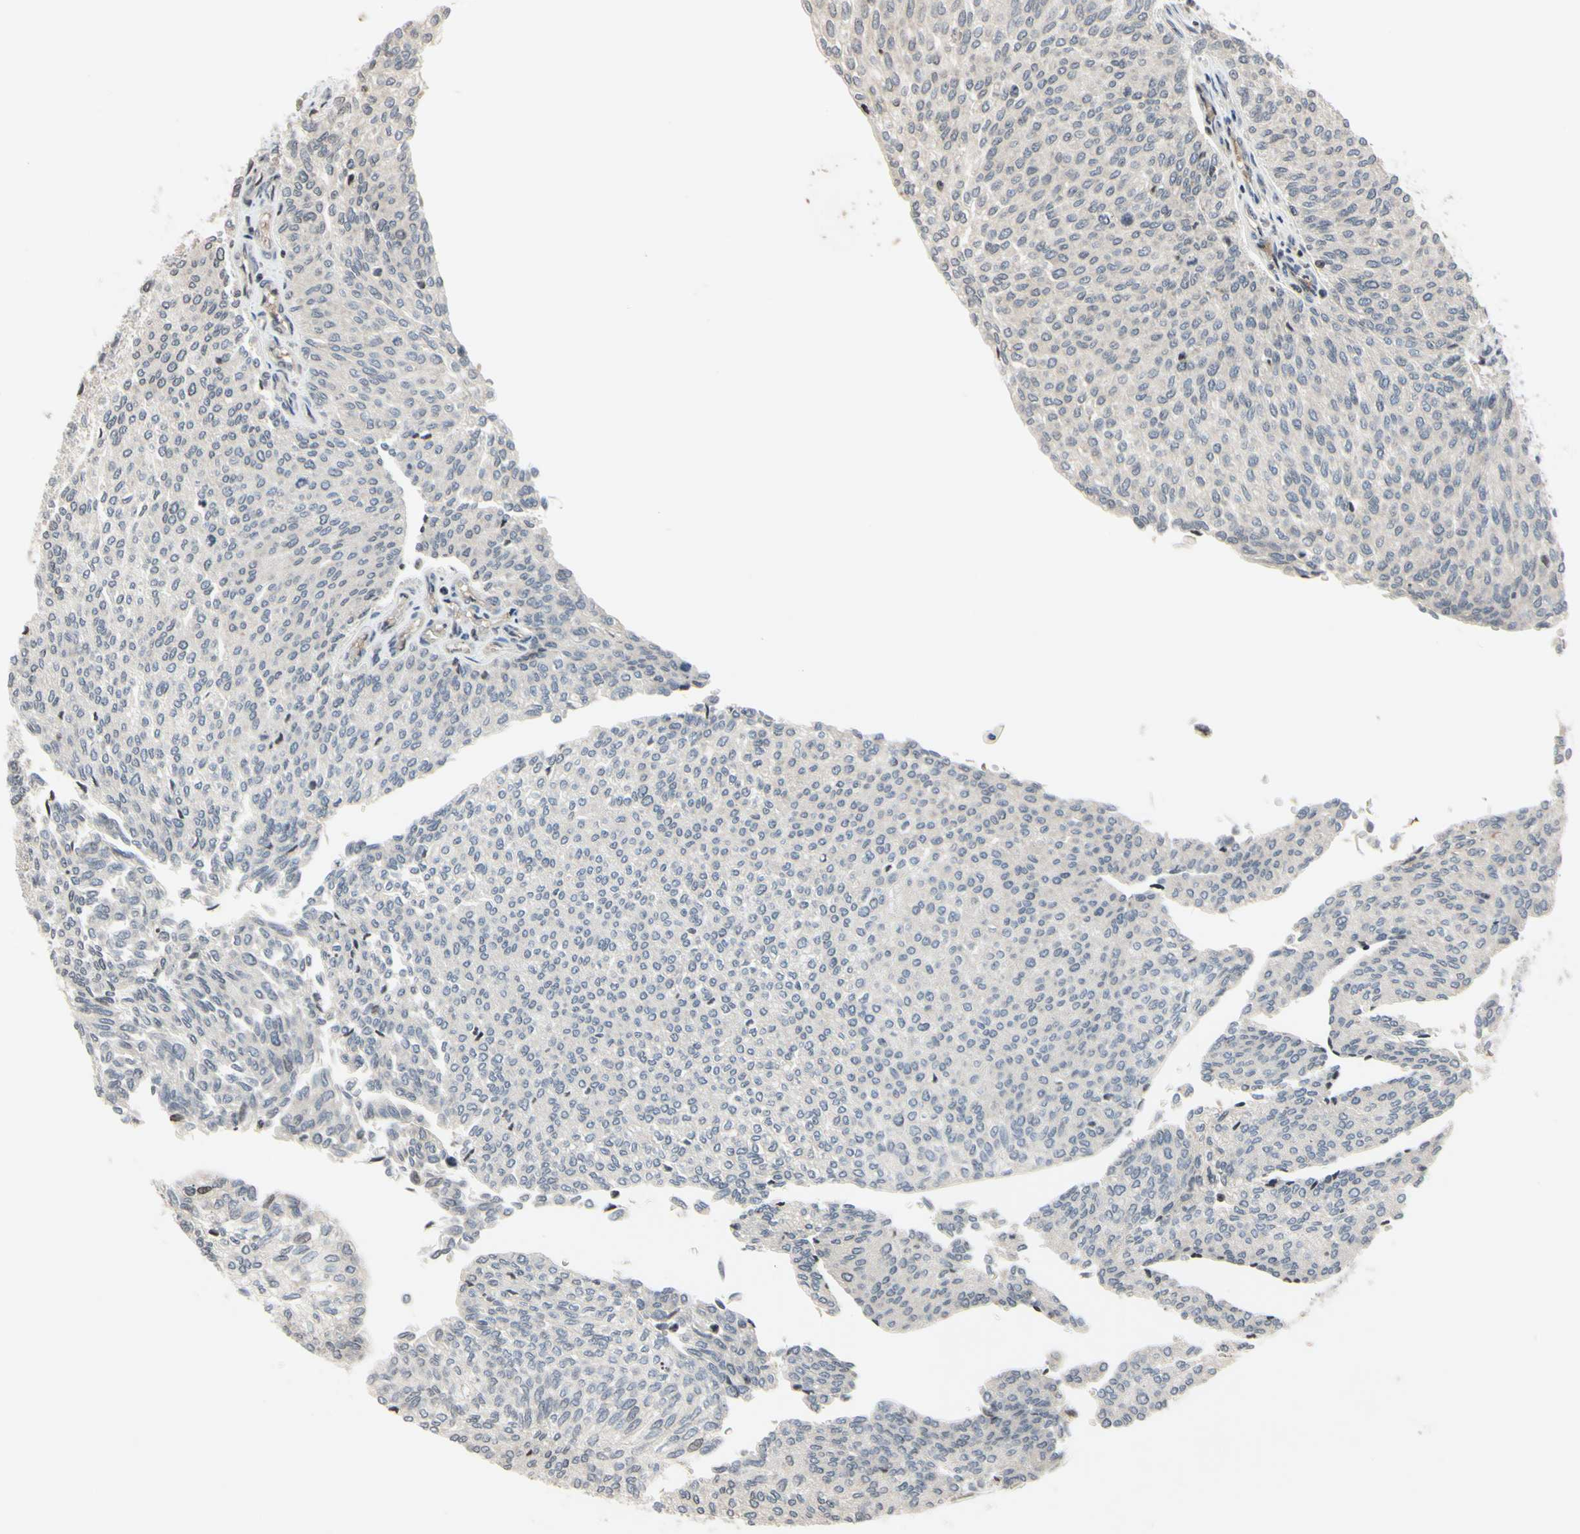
{"staining": {"intensity": "moderate", "quantity": "<25%", "location": "nuclear"}, "tissue": "urothelial cancer", "cell_type": "Tumor cells", "image_type": "cancer", "snomed": [{"axis": "morphology", "description": "Urothelial carcinoma, Low grade"}, {"axis": "topography", "description": "Urinary bladder"}], "caption": "Moderate nuclear expression is appreciated in about <25% of tumor cells in urothelial carcinoma (low-grade).", "gene": "ARG1", "patient": {"sex": "female", "age": 79}}